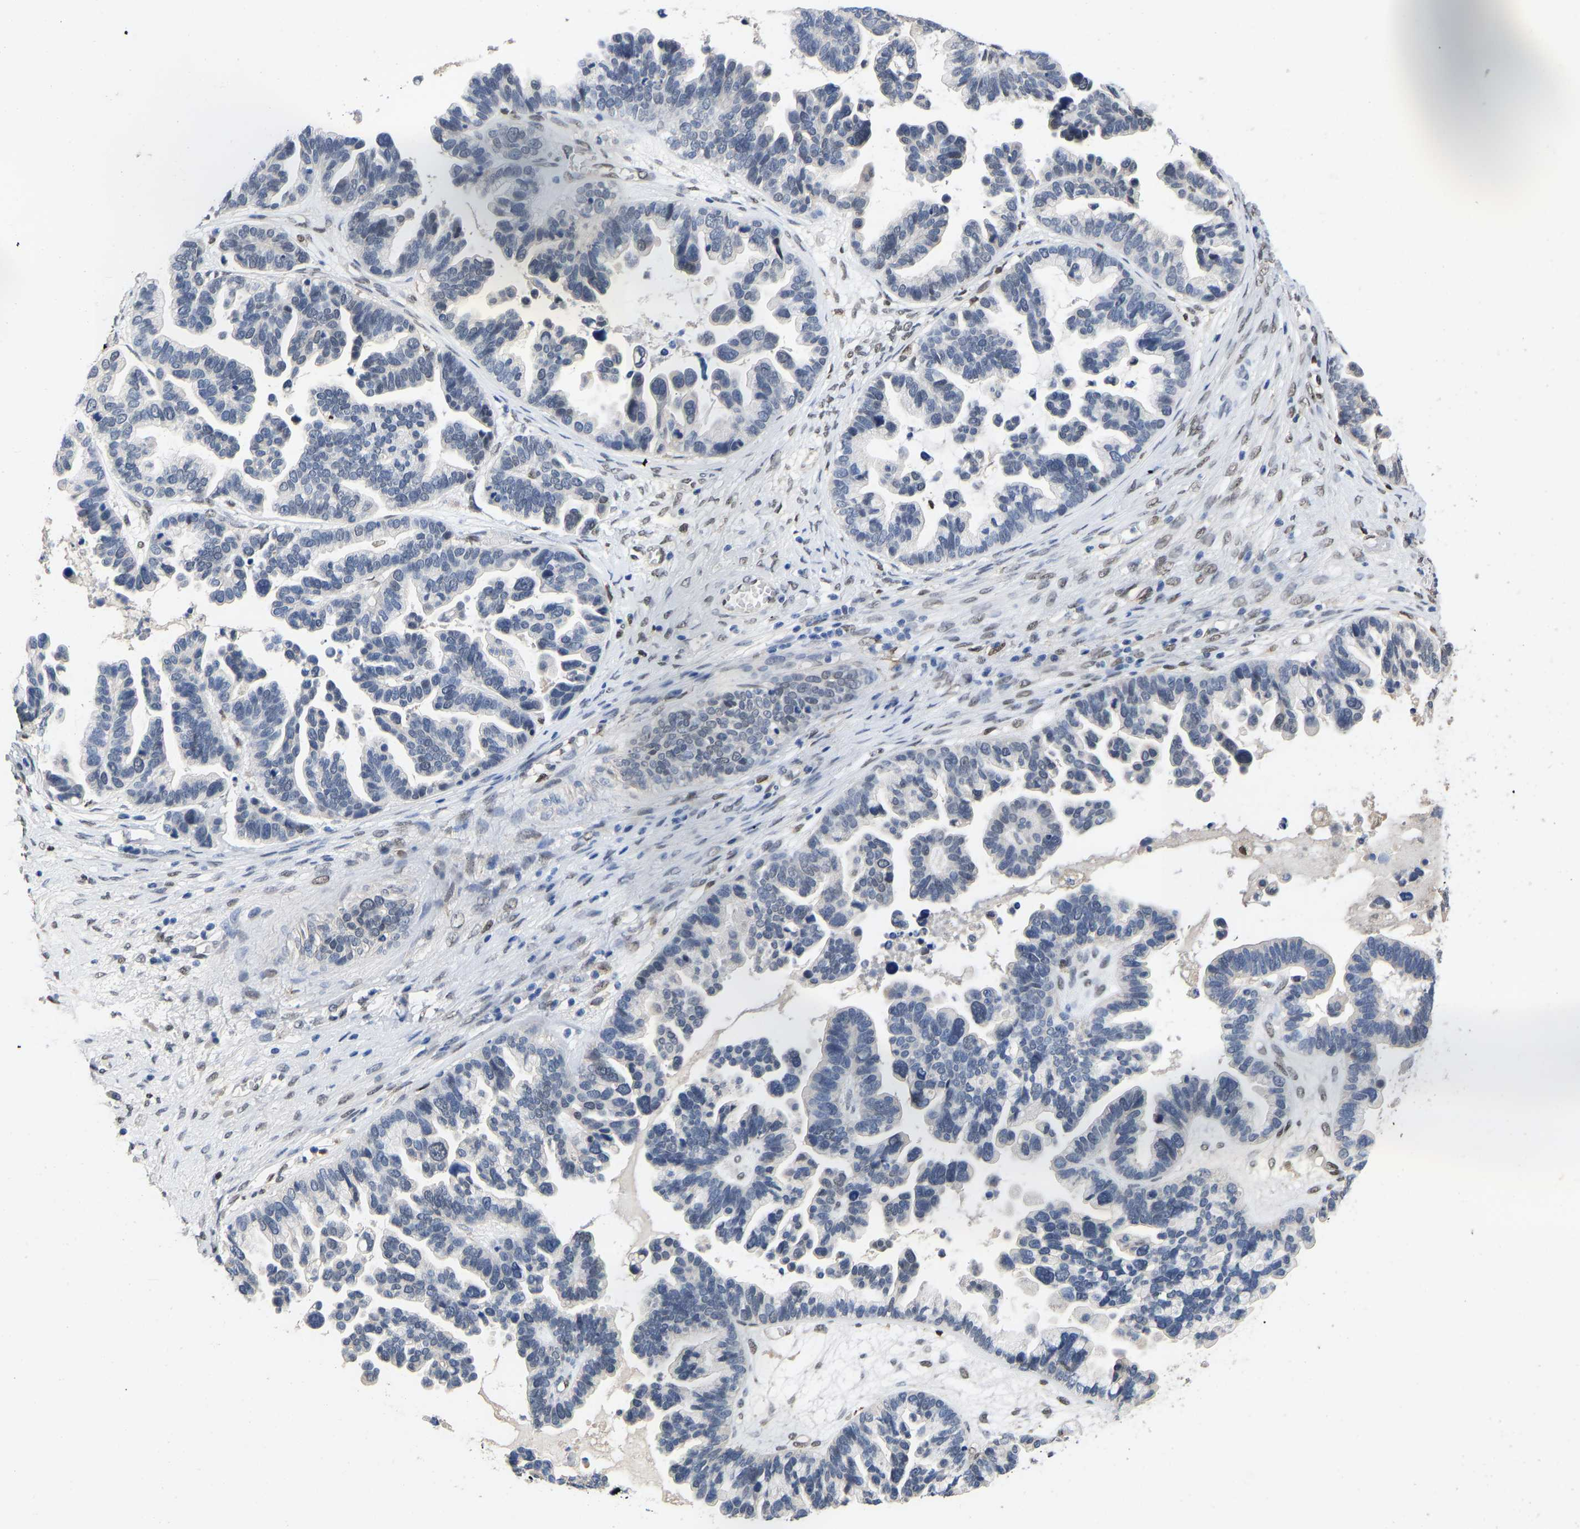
{"staining": {"intensity": "negative", "quantity": "none", "location": "none"}, "tissue": "ovarian cancer", "cell_type": "Tumor cells", "image_type": "cancer", "snomed": [{"axis": "morphology", "description": "Cystadenocarcinoma, serous, NOS"}, {"axis": "topography", "description": "Ovary"}], "caption": "Protein analysis of ovarian cancer shows no significant expression in tumor cells.", "gene": "QKI", "patient": {"sex": "female", "age": 56}}